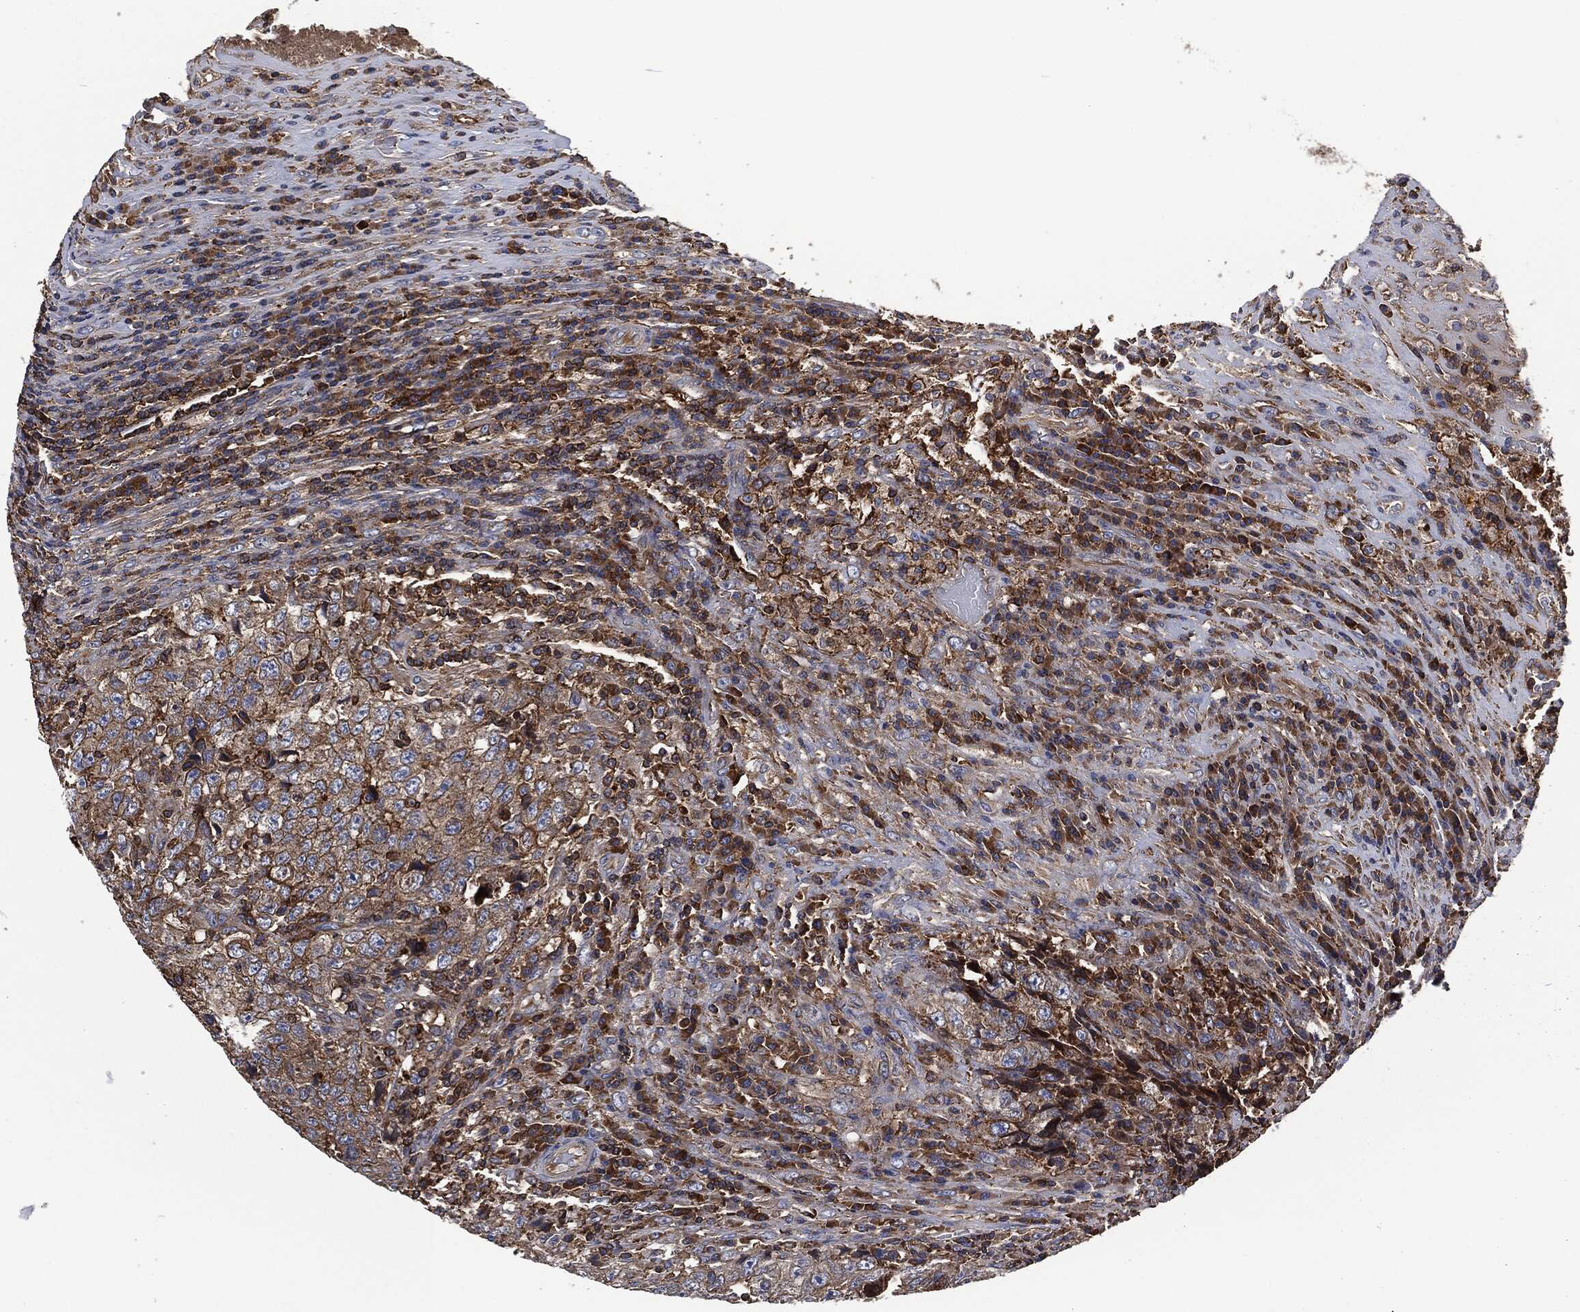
{"staining": {"intensity": "strong", "quantity": "<25%", "location": "cytoplasmic/membranous"}, "tissue": "testis cancer", "cell_type": "Tumor cells", "image_type": "cancer", "snomed": [{"axis": "morphology", "description": "Necrosis, NOS"}, {"axis": "morphology", "description": "Carcinoma, Embryonal, NOS"}, {"axis": "topography", "description": "Testis"}], "caption": "The micrograph displays staining of embryonal carcinoma (testis), revealing strong cytoplasmic/membranous protein staining (brown color) within tumor cells.", "gene": "LGALS9", "patient": {"sex": "male", "age": 19}}